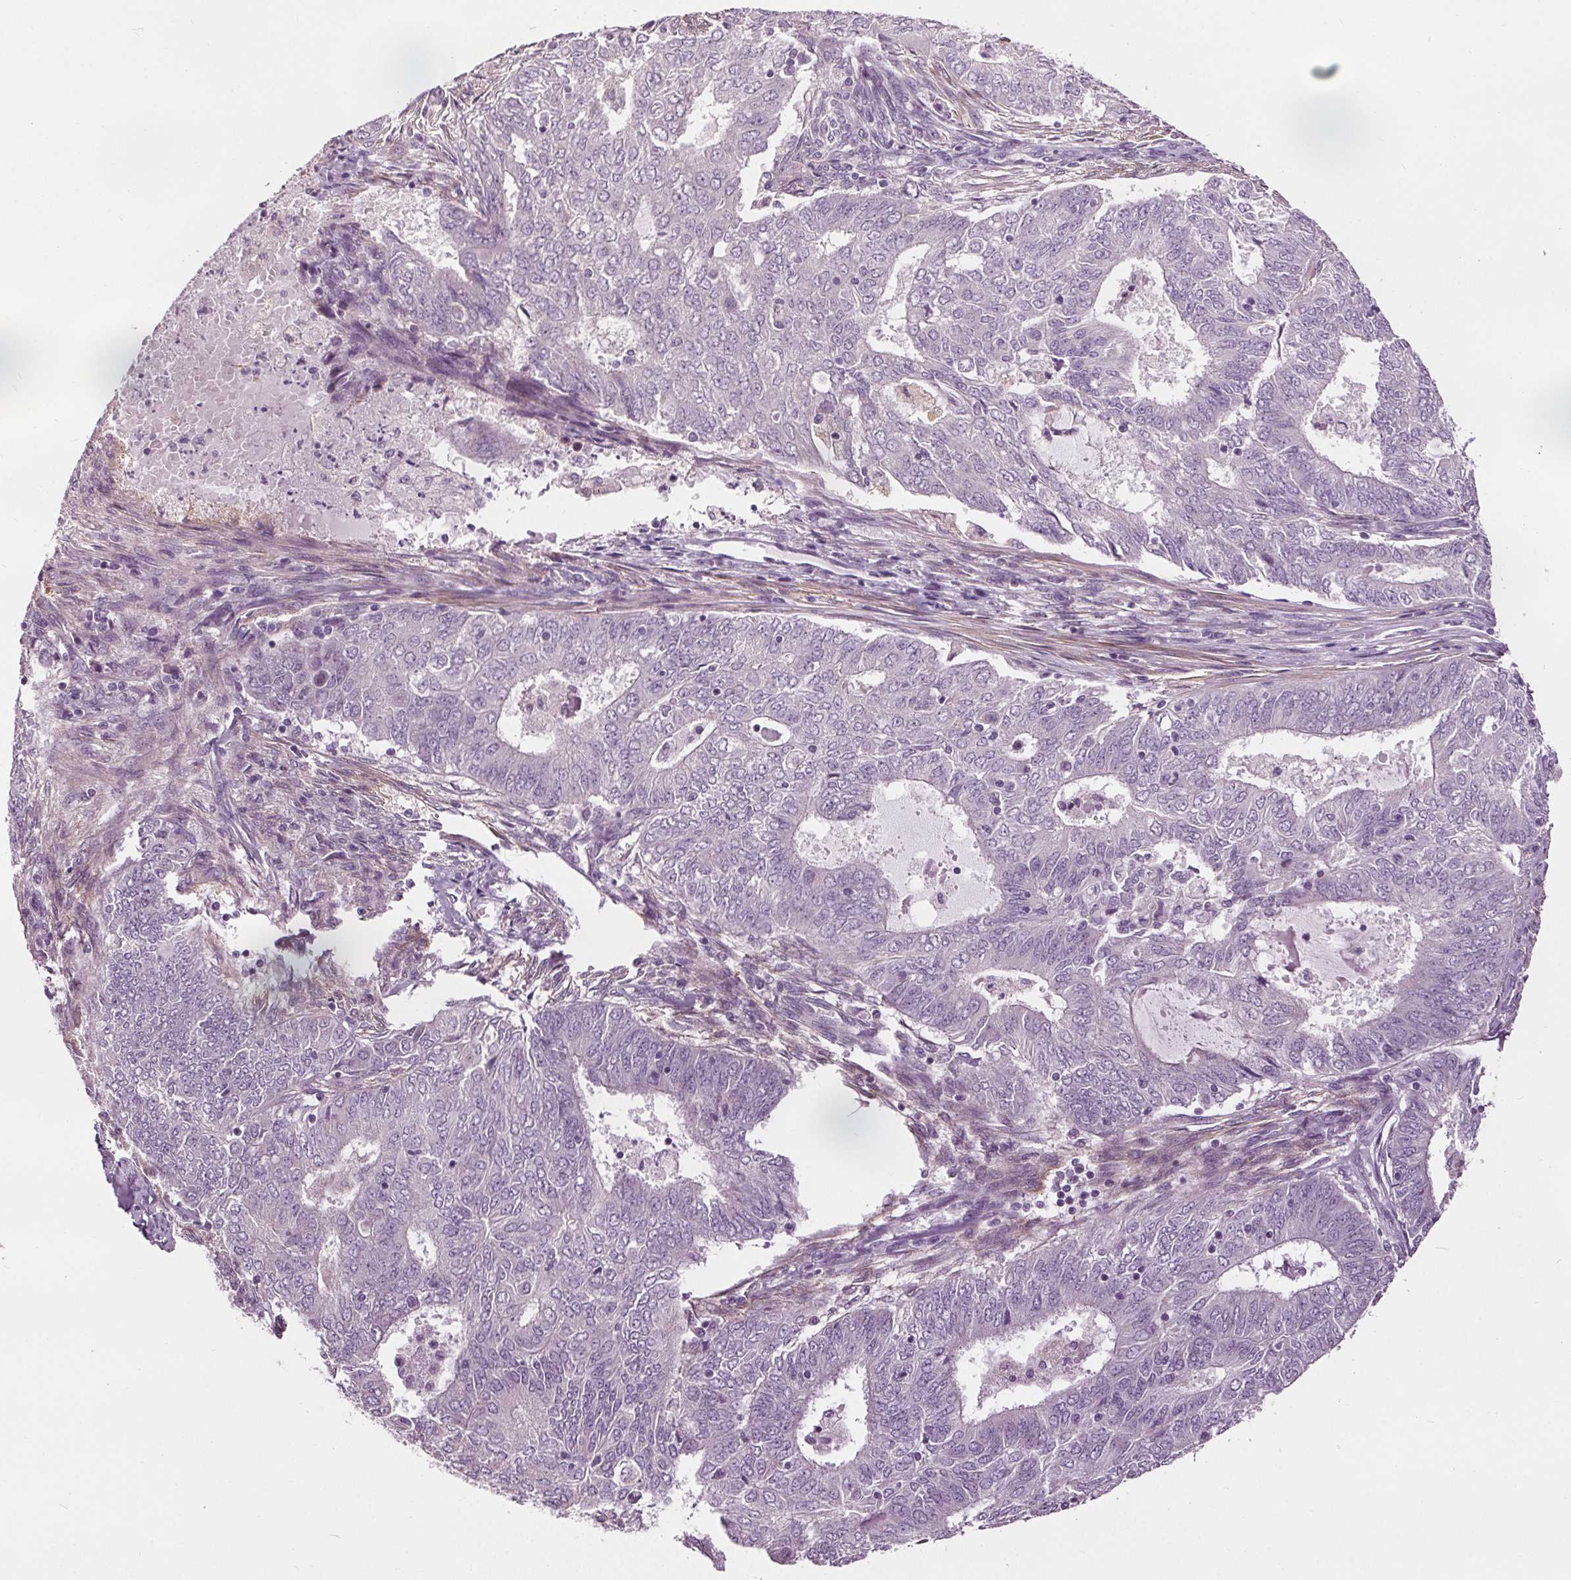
{"staining": {"intensity": "negative", "quantity": "none", "location": "none"}, "tissue": "endometrial cancer", "cell_type": "Tumor cells", "image_type": "cancer", "snomed": [{"axis": "morphology", "description": "Adenocarcinoma, NOS"}, {"axis": "topography", "description": "Endometrium"}], "caption": "Tumor cells show no significant expression in endometrial cancer (adenocarcinoma).", "gene": "RASA1", "patient": {"sex": "female", "age": 62}}